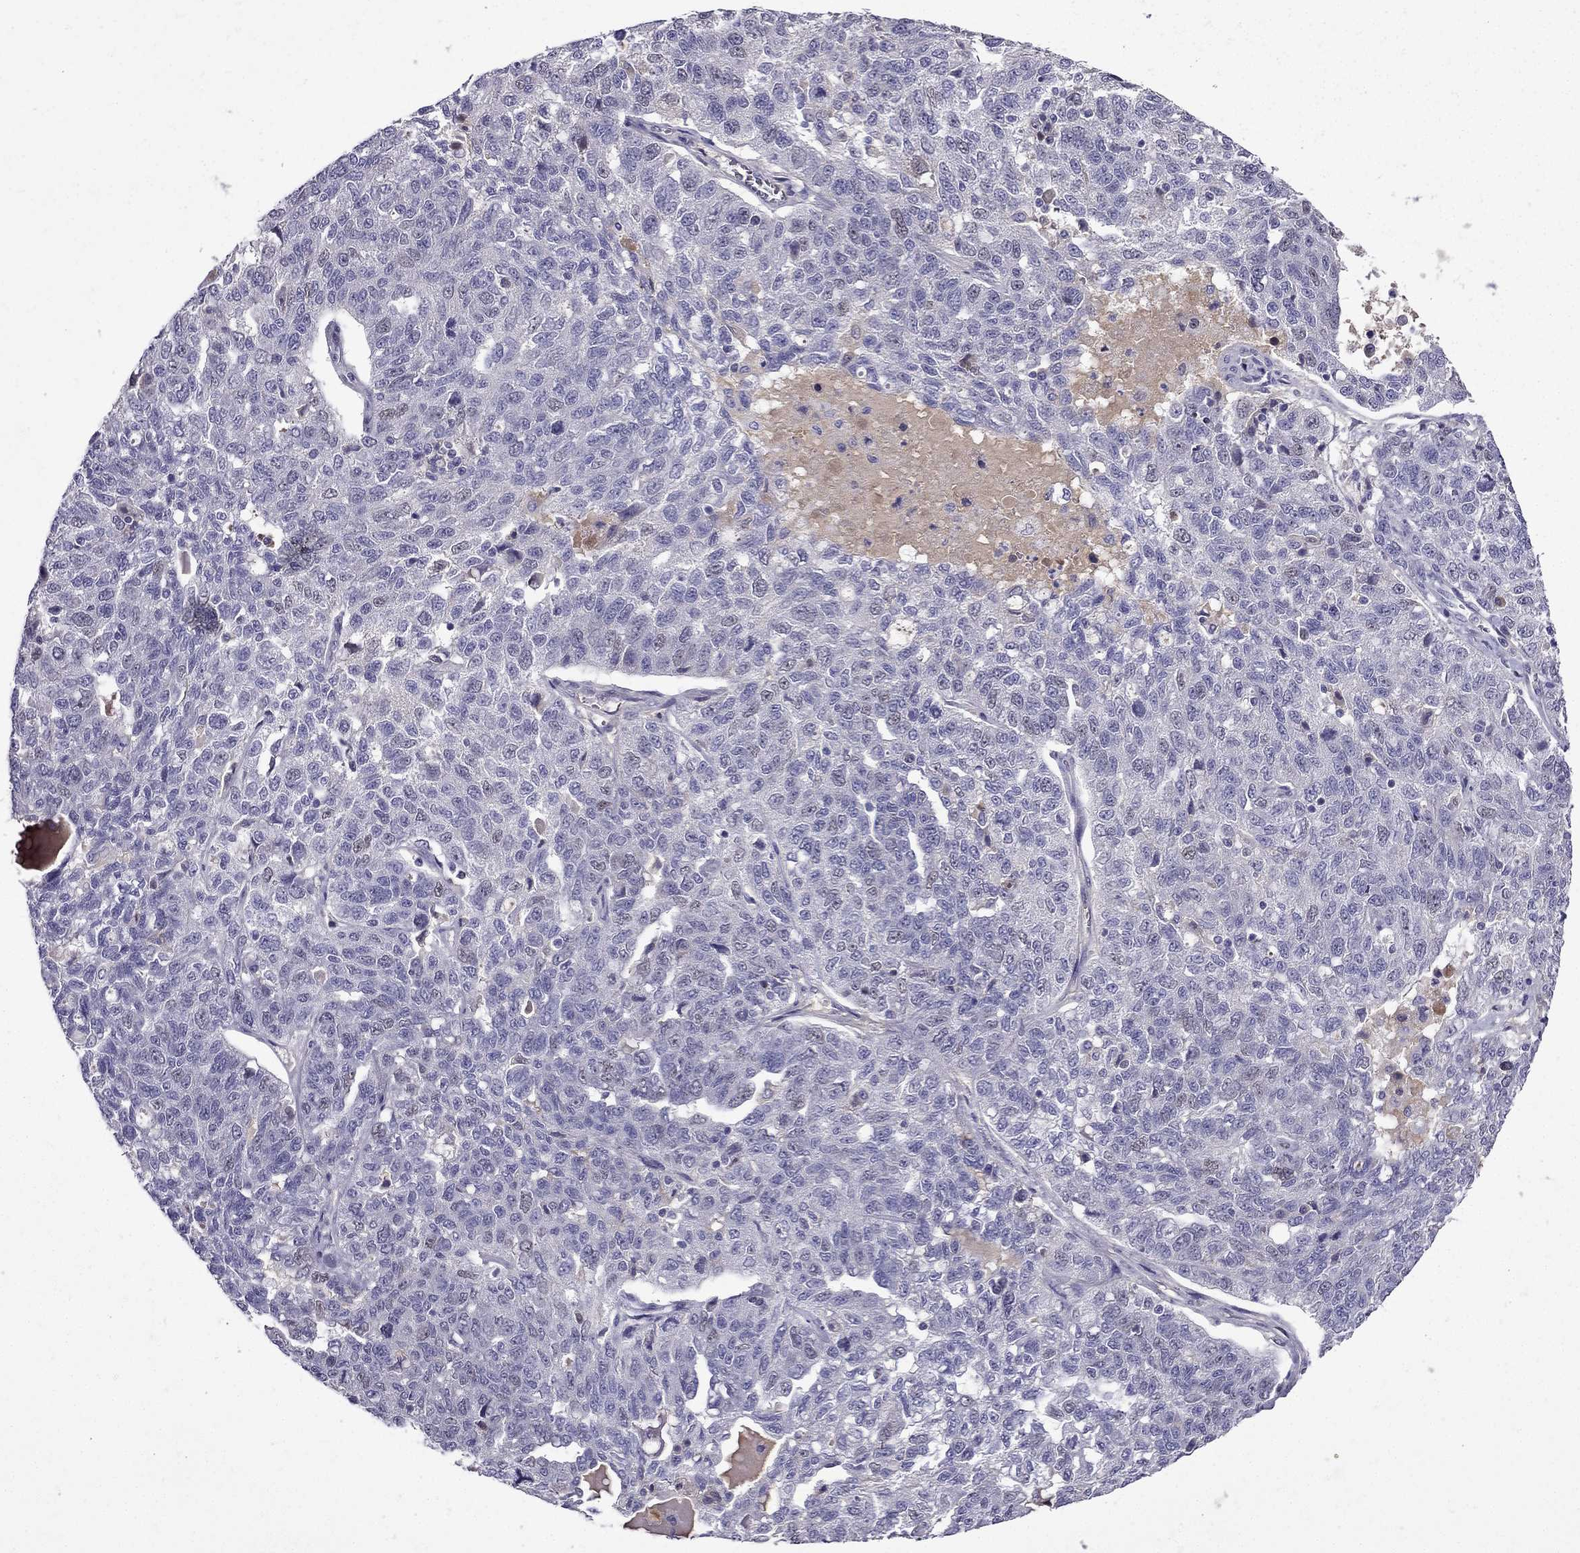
{"staining": {"intensity": "negative", "quantity": "none", "location": "none"}, "tissue": "ovarian cancer", "cell_type": "Tumor cells", "image_type": "cancer", "snomed": [{"axis": "morphology", "description": "Cystadenocarcinoma, serous, NOS"}, {"axis": "topography", "description": "Ovary"}], "caption": "Immunohistochemical staining of ovarian cancer (serous cystadenocarcinoma) shows no significant positivity in tumor cells.", "gene": "UHRF1", "patient": {"sex": "female", "age": 71}}